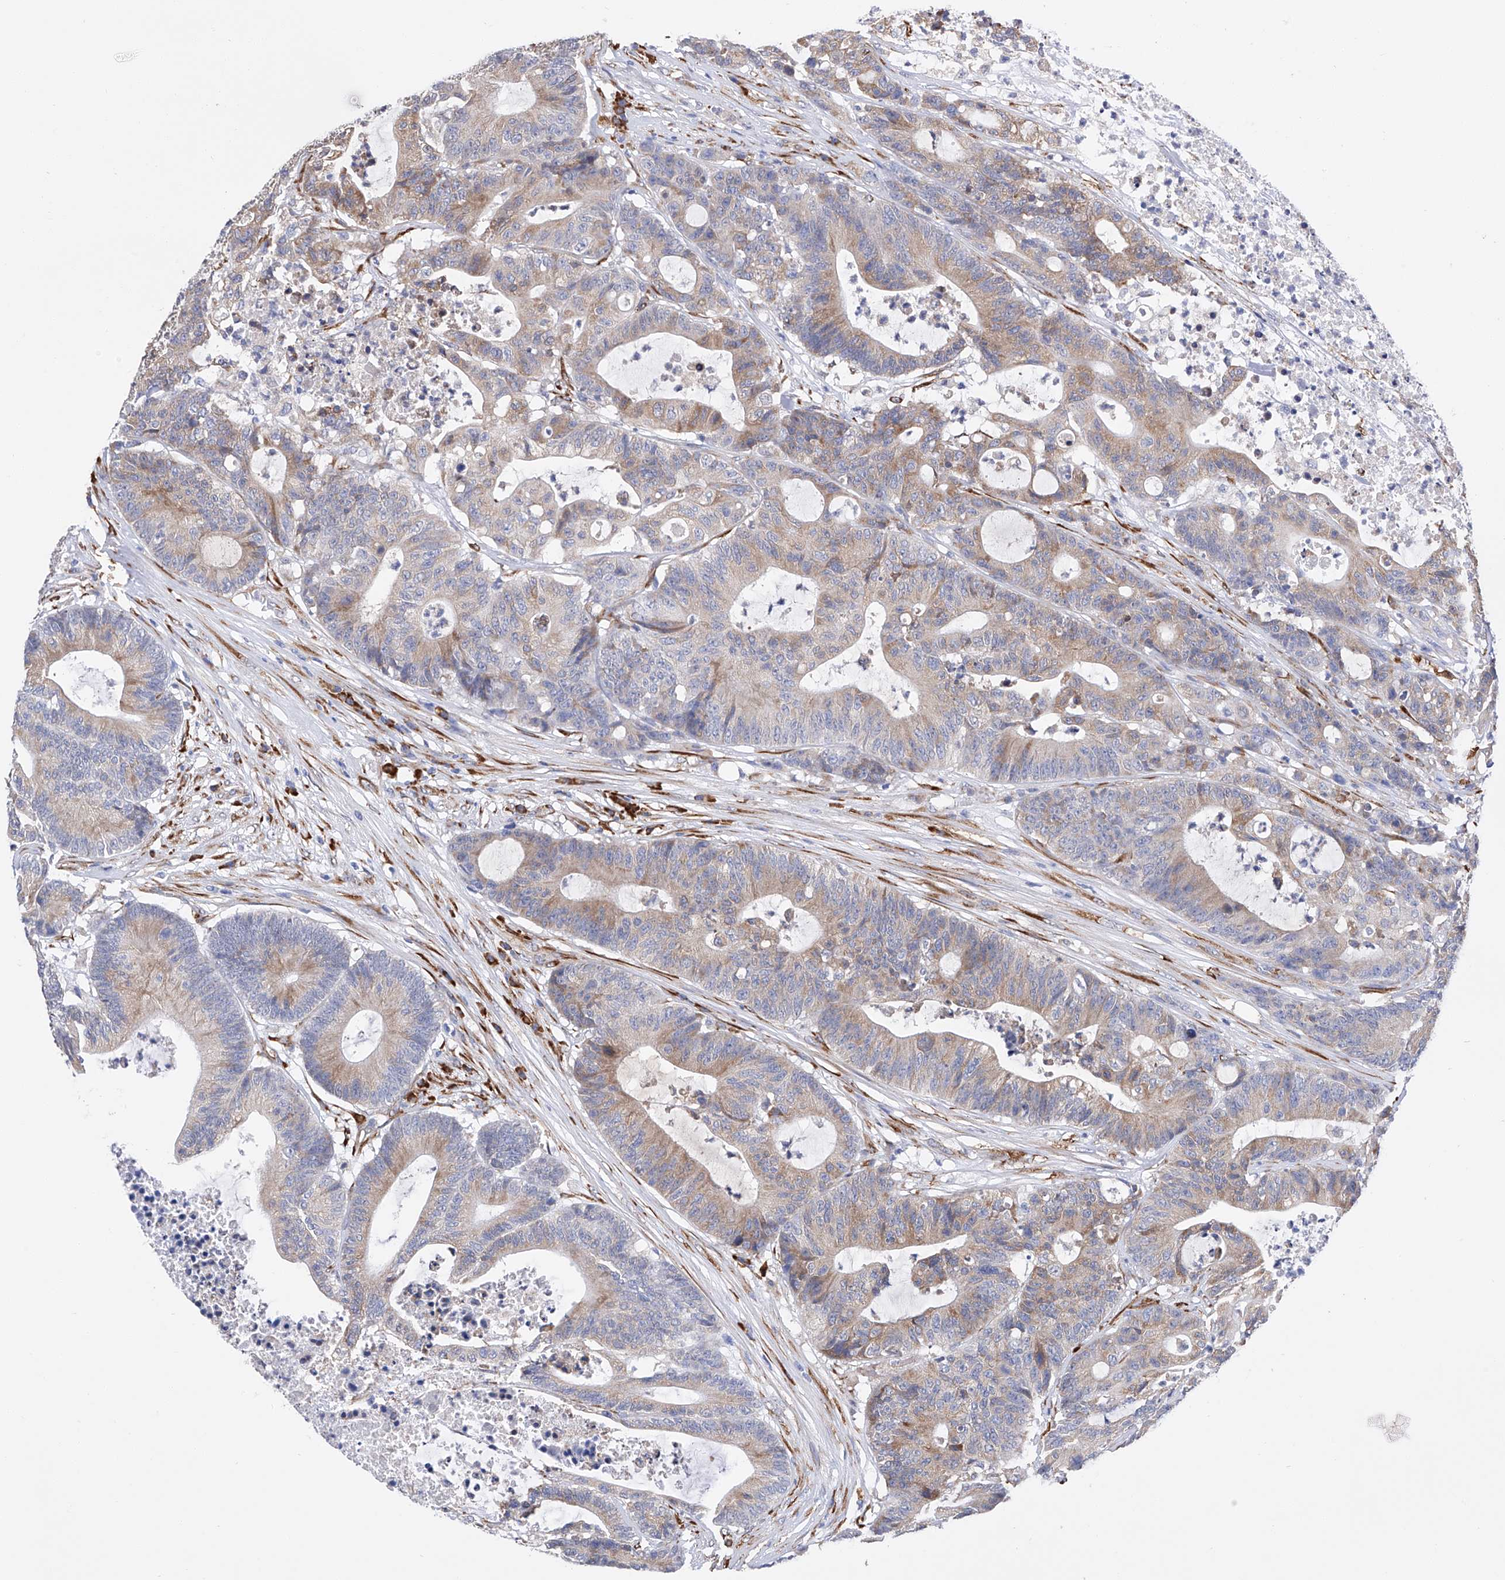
{"staining": {"intensity": "weak", "quantity": "25%-75%", "location": "cytoplasmic/membranous"}, "tissue": "colorectal cancer", "cell_type": "Tumor cells", "image_type": "cancer", "snomed": [{"axis": "morphology", "description": "Adenocarcinoma, NOS"}, {"axis": "topography", "description": "Colon"}], "caption": "About 25%-75% of tumor cells in colorectal adenocarcinoma show weak cytoplasmic/membranous protein staining as visualized by brown immunohistochemical staining.", "gene": "PDIA5", "patient": {"sex": "female", "age": 84}}